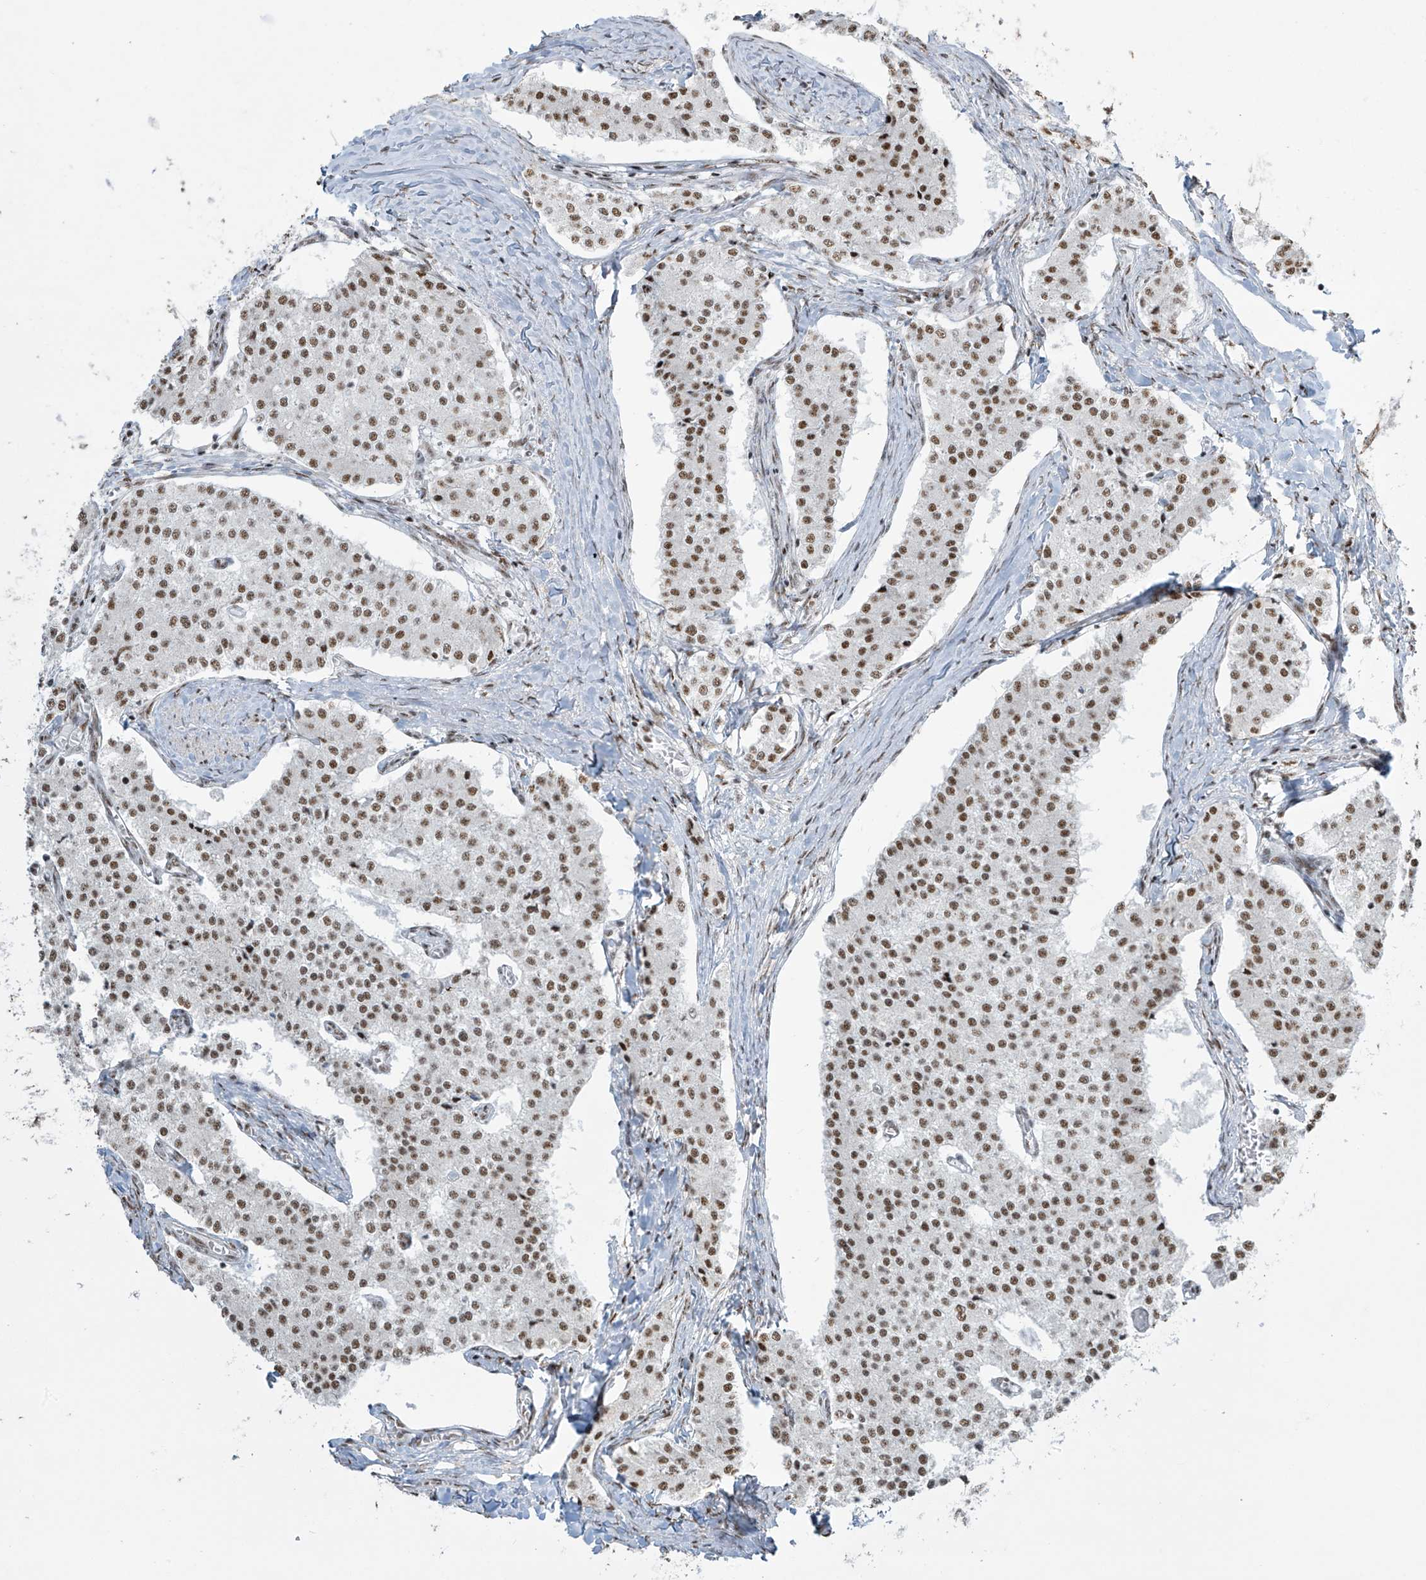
{"staining": {"intensity": "moderate", "quantity": ">75%", "location": "nuclear"}, "tissue": "carcinoid", "cell_type": "Tumor cells", "image_type": "cancer", "snomed": [{"axis": "morphology", "description": "Carcinoid, malignant, NOS"}, {"axis": "topography", "description": "Colon"}], "caption": "Brown immunohistochemical staining in human carcinoid (malignant) shows moderate nuclear expression in approximately >75% of tumor cells. The protein of interest is shown in brown color, while the nuclei are stained blue.", "gene": "MS4A6A", "patient": {"sex": "female", "age": 52}}